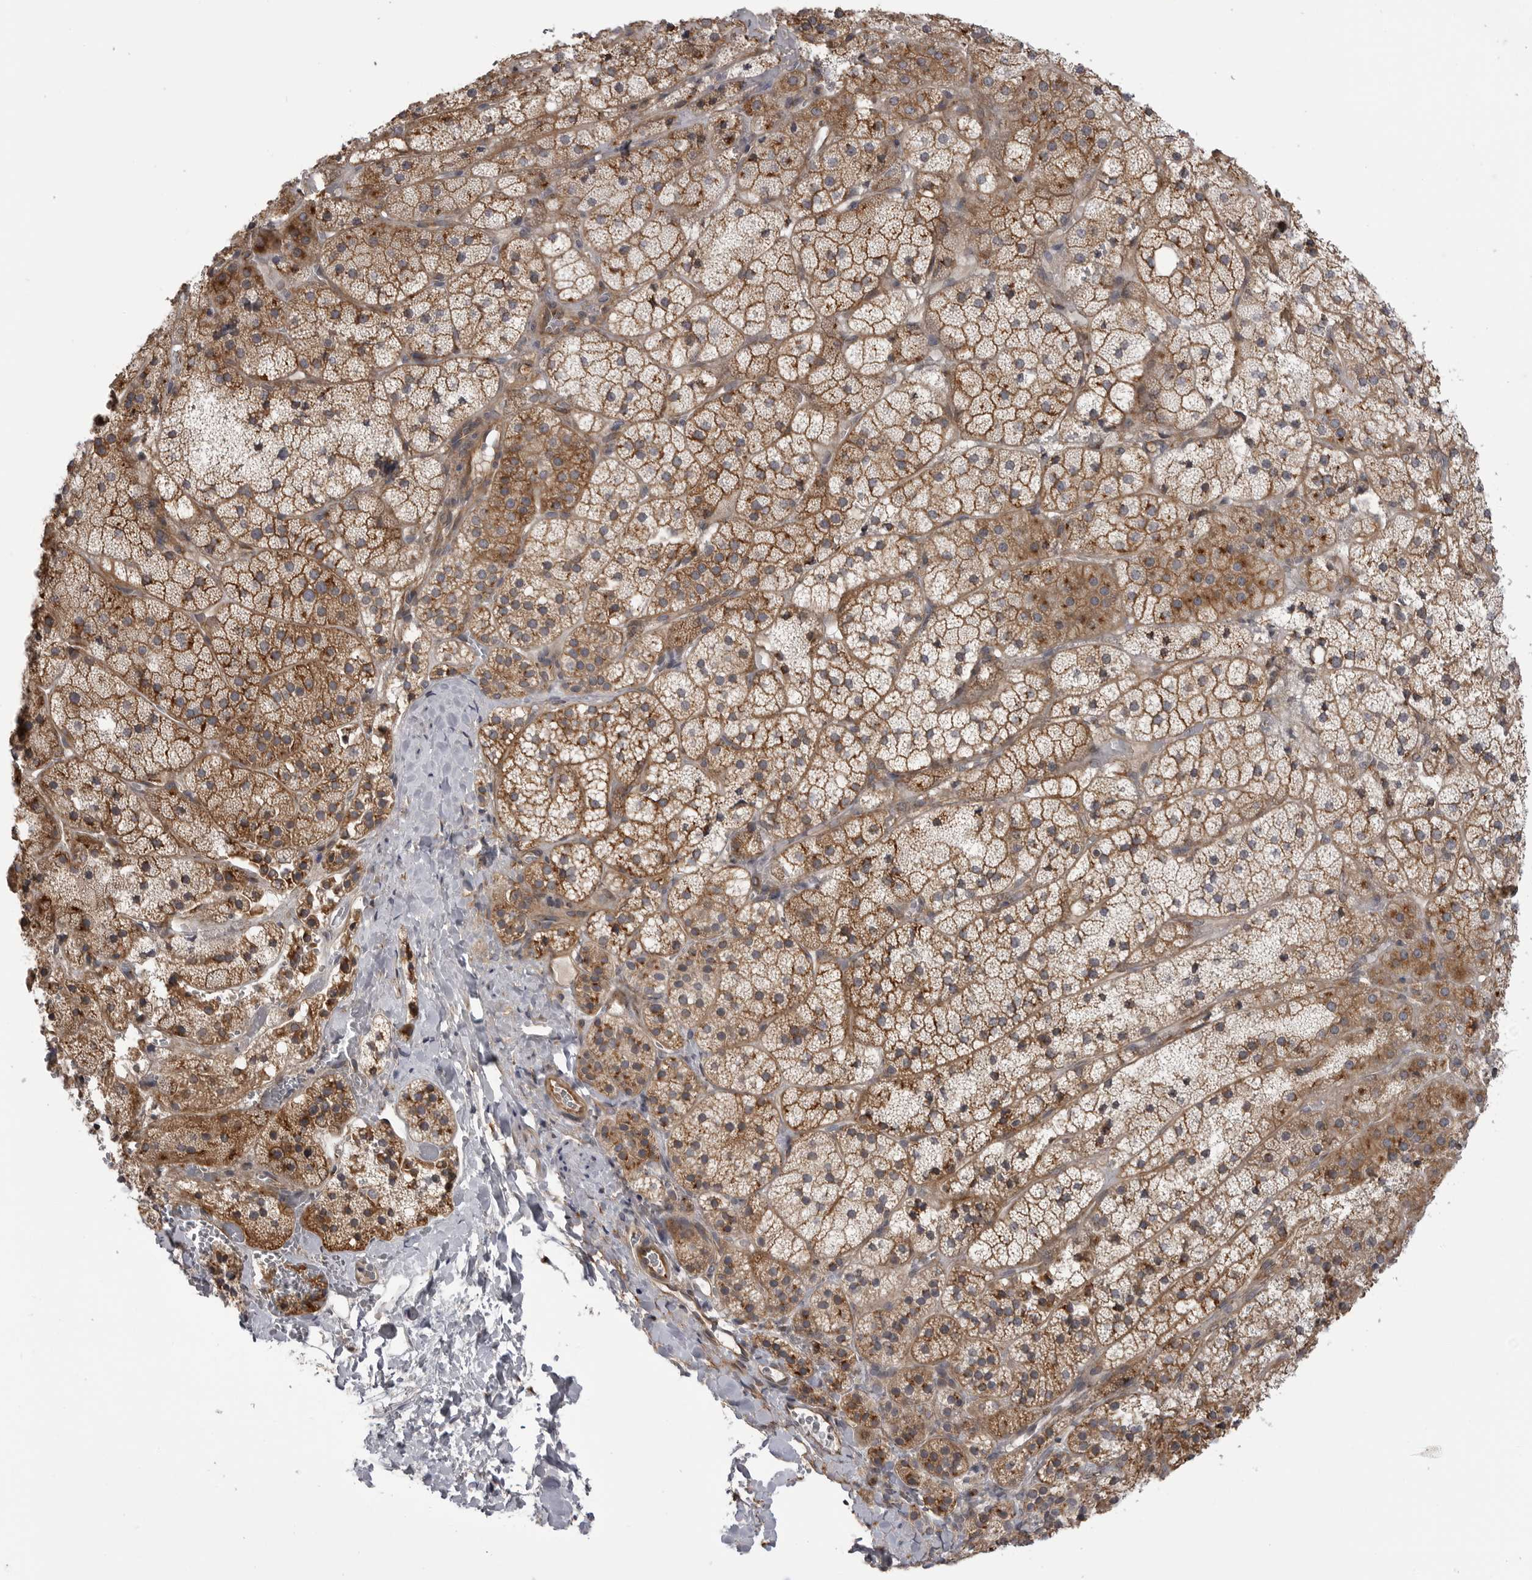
{"staining": {"intensity": "moderate", "quantity": ">75%", "location": "cytoplasmic/membranous"}, "tissue": "adrenal gland", "cell_type": "Glandular cells", "image_type": "normal", "snomed": [{"axis": "morphology", "description": "Normal tissue, NOS"}, {"axis": "topography", "description": "Adrenal gland"}], "caption": "Protein staining shows moderate cytoplasmic/membranous positivity in about >75% of glandular cells in normal adrenal gland.", "gene": "LRRC45", "patient": {"sex": "female", "age": 44}}